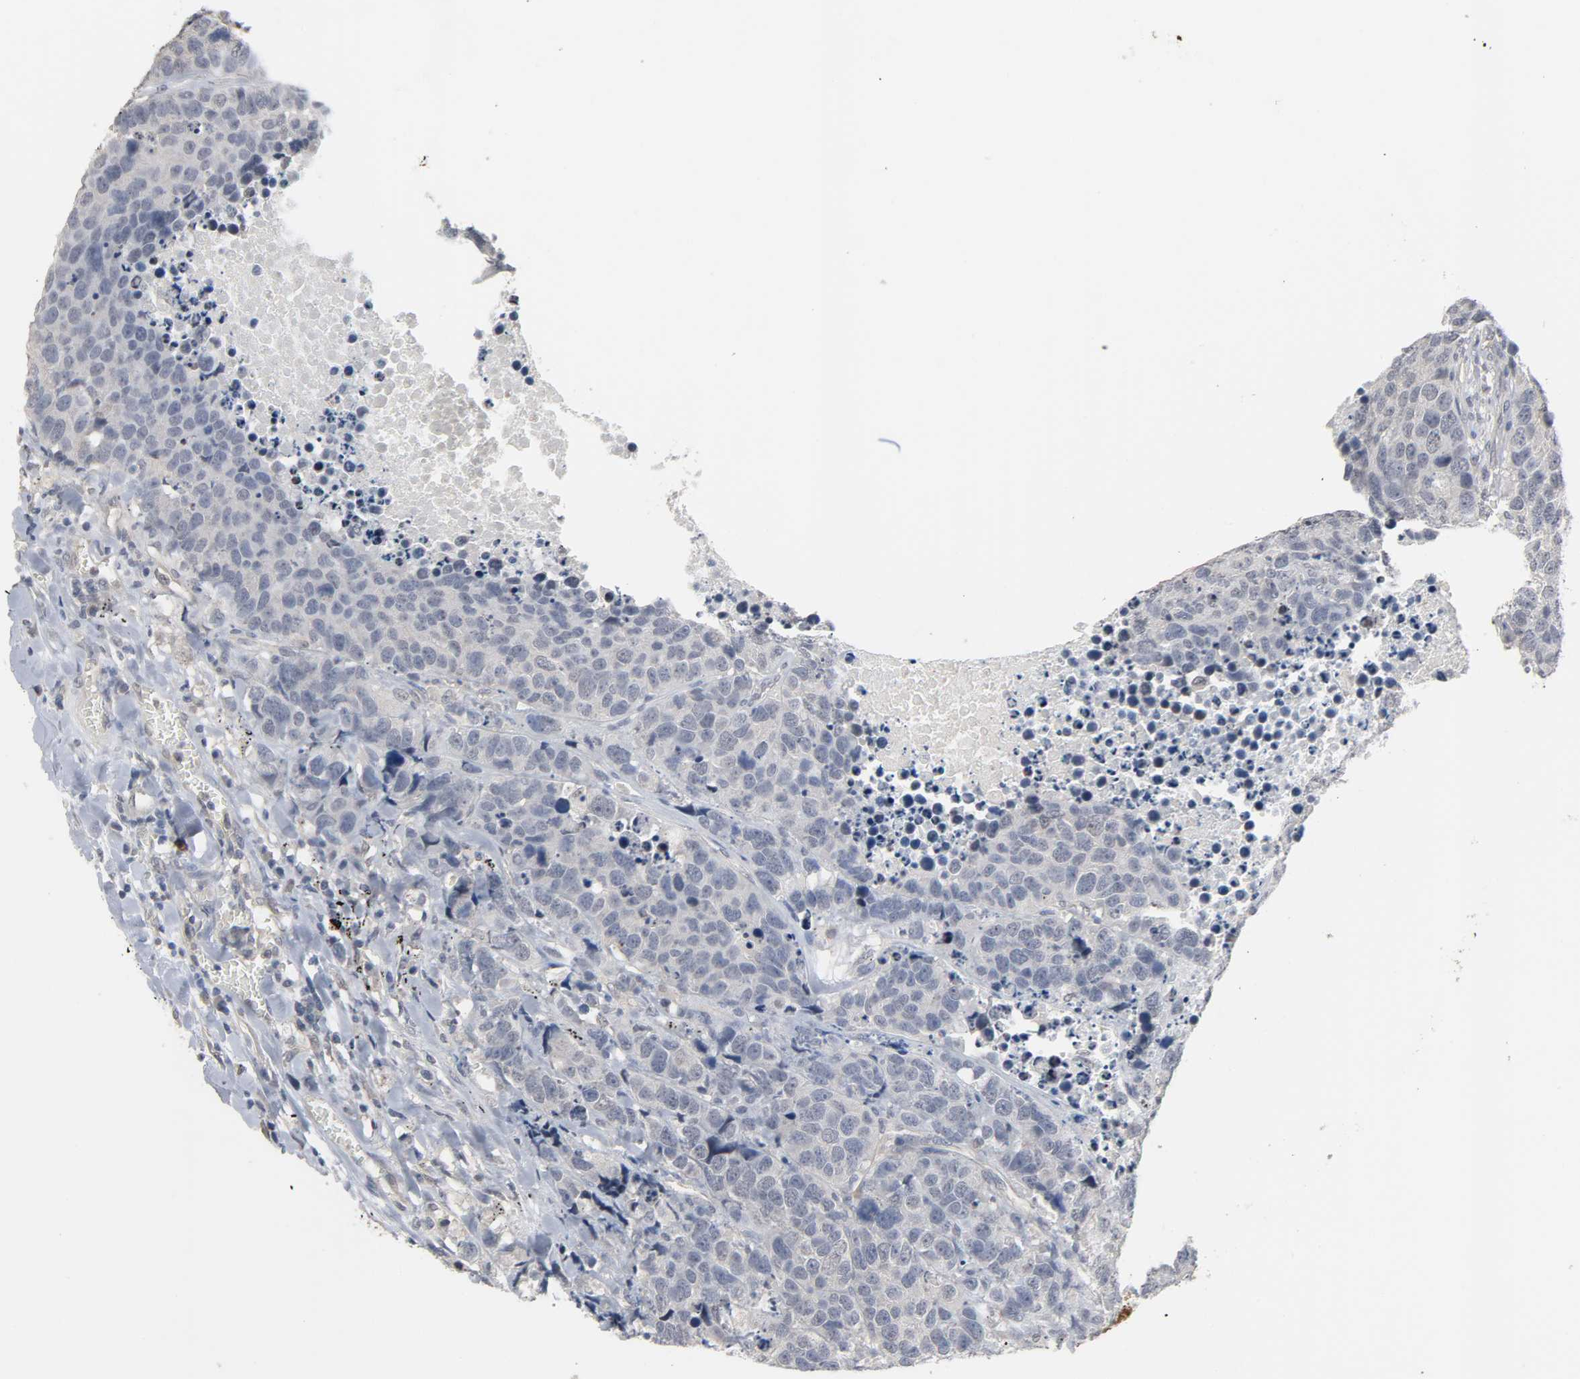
{"staining": {"intensity": "negative", "quantity": "none", "location": "none"}, "tissue": "carcinoid", "cell_type": "Tumor cells", "image_type": "cancer", "snomed": [{"axis": "morphology", "description": "Carcinoid, malignant, NOS"}, {"axis": "topography", "description": "Lung"}], "caption": "Immunohistochemistry (IHC) photomicrograph of malignant carcinoid stained for a protein (brown), which shows no positivity in tumor cells.", "gene": "ACSS2", "patient": {"sex": "male", "age": 60}}